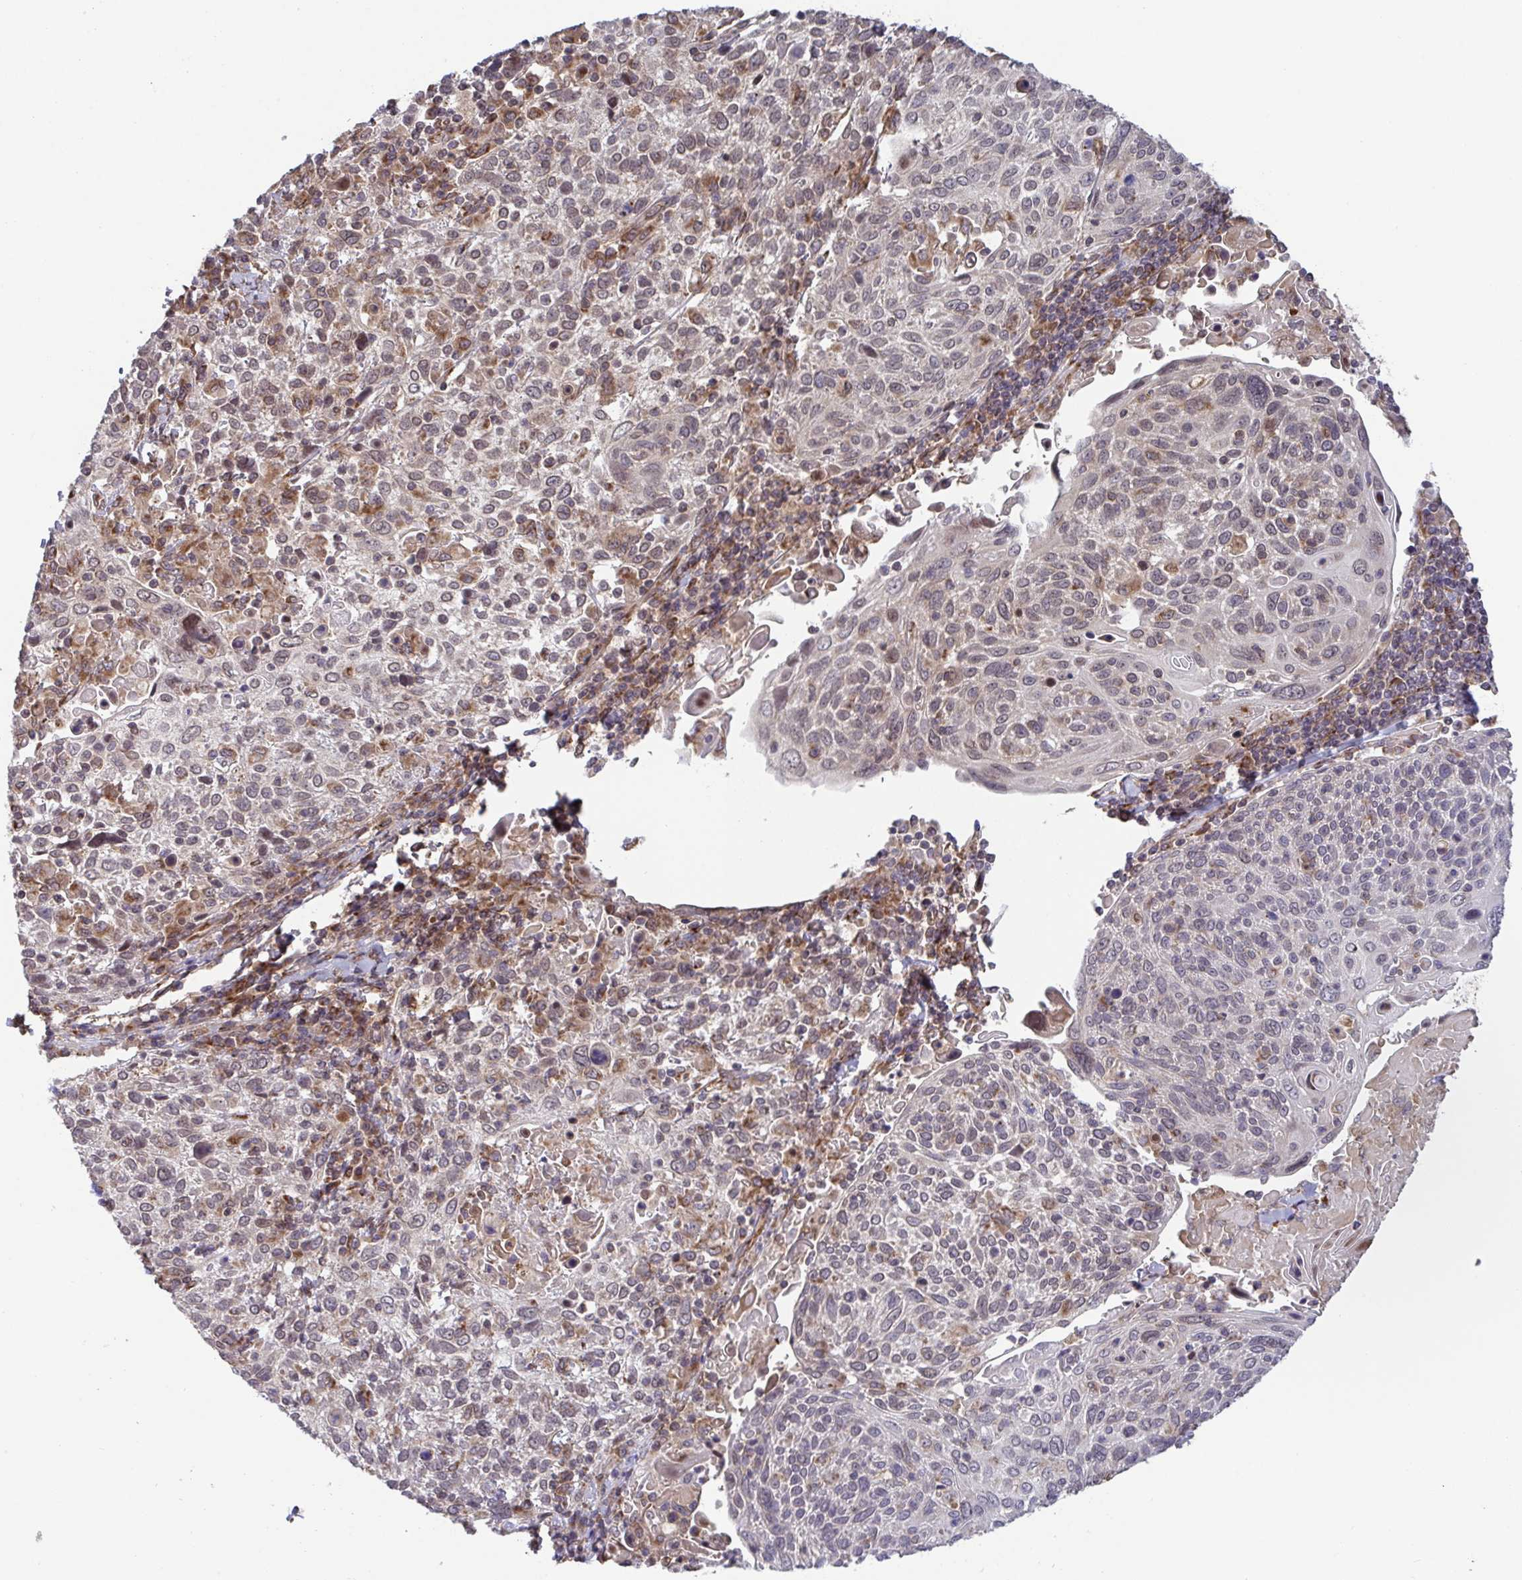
{"staining": {"intensity": "moderate", "quantity": "<25%", "location": "cytoplasmic/membranous"}, "tissue": "cervical cancer", "cell_type": "Tumor cells", "image_type": "cancer", "snomed": [{"axis": "morphology", "description": "Squamous cell carcinoma, NOS"}, {"axis": "topography", "description": "Cervix"}], "caption": "This is a histology image of immunohistochemistry (IHC) staining of cervical cancer, which shows moderate positivity in the cytoplasmic/membranous of tumor cells.", "gene": "ATP5MJ", "patient": {"sex": "female", "age": 61}}